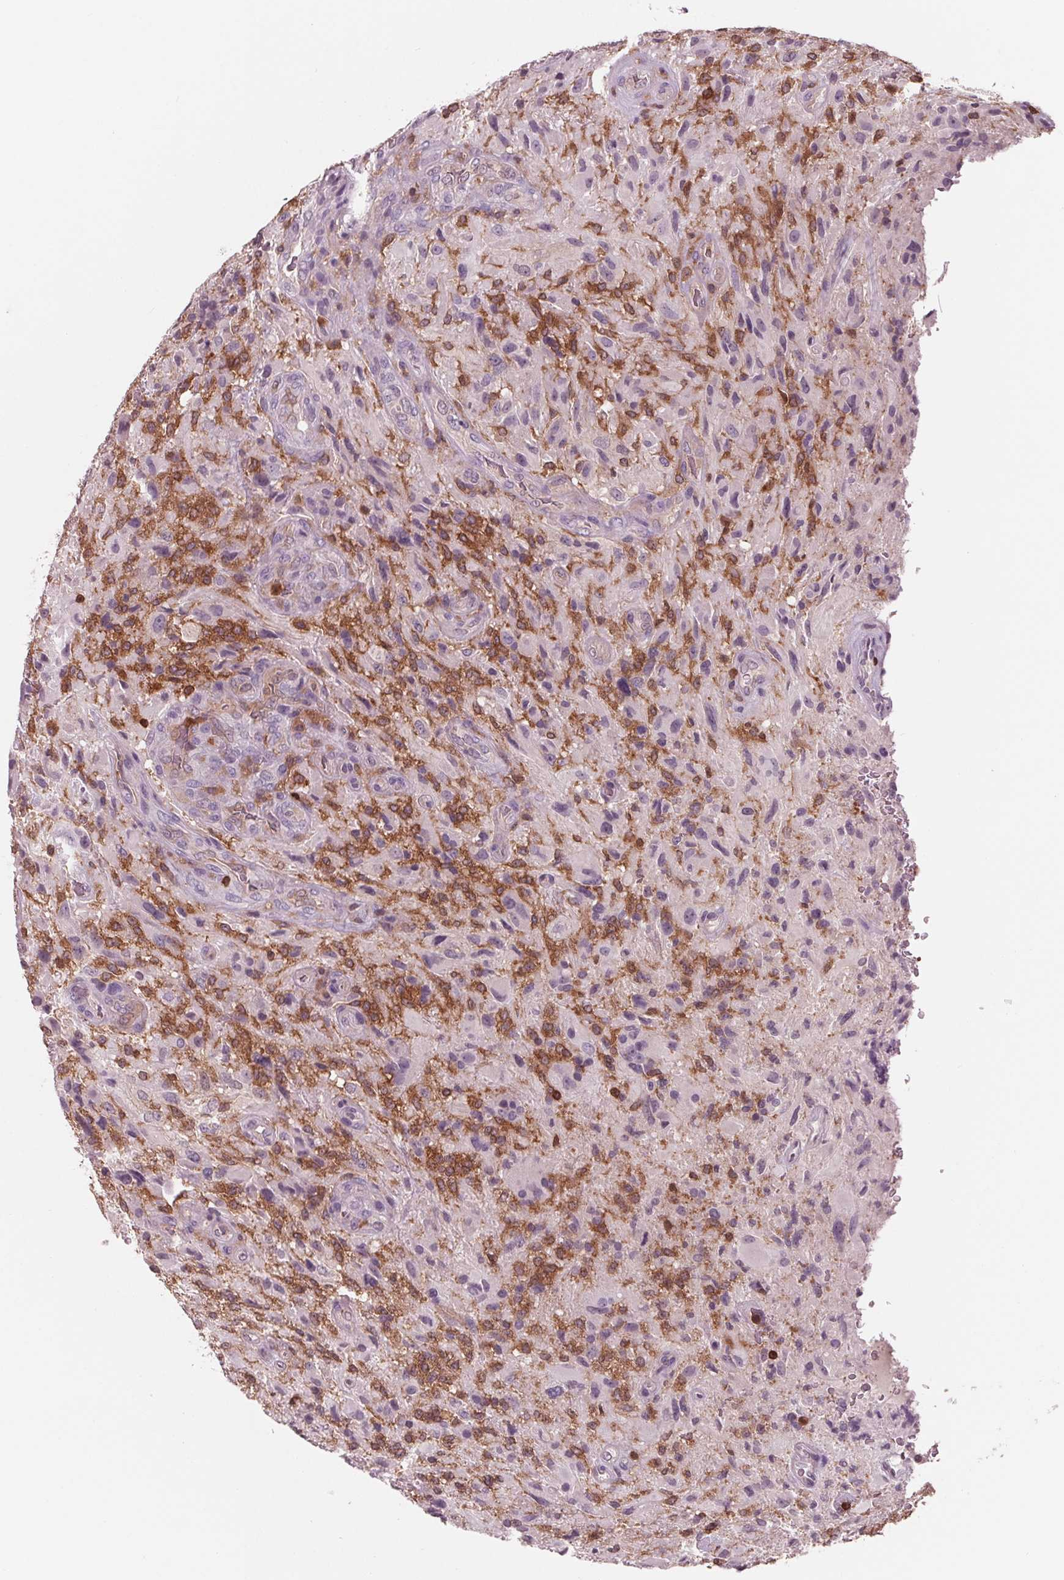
{"staining": {"intensity": "negative", "quantity": "none", "location": "none"}, "tissue": "glioma", "cell_type": "Tumor cells", "image_type": "cancer", "snomed": [{"axis": "morphology", "description": "Glioma, malignant, High grade"}, {"axis": "topography", "description": "Brain"}], "caption": "Tumor cells show no significant positivity in glioma.", "gene": "ARHGAP25", "patient": {"sex": "male", "age": 53}}